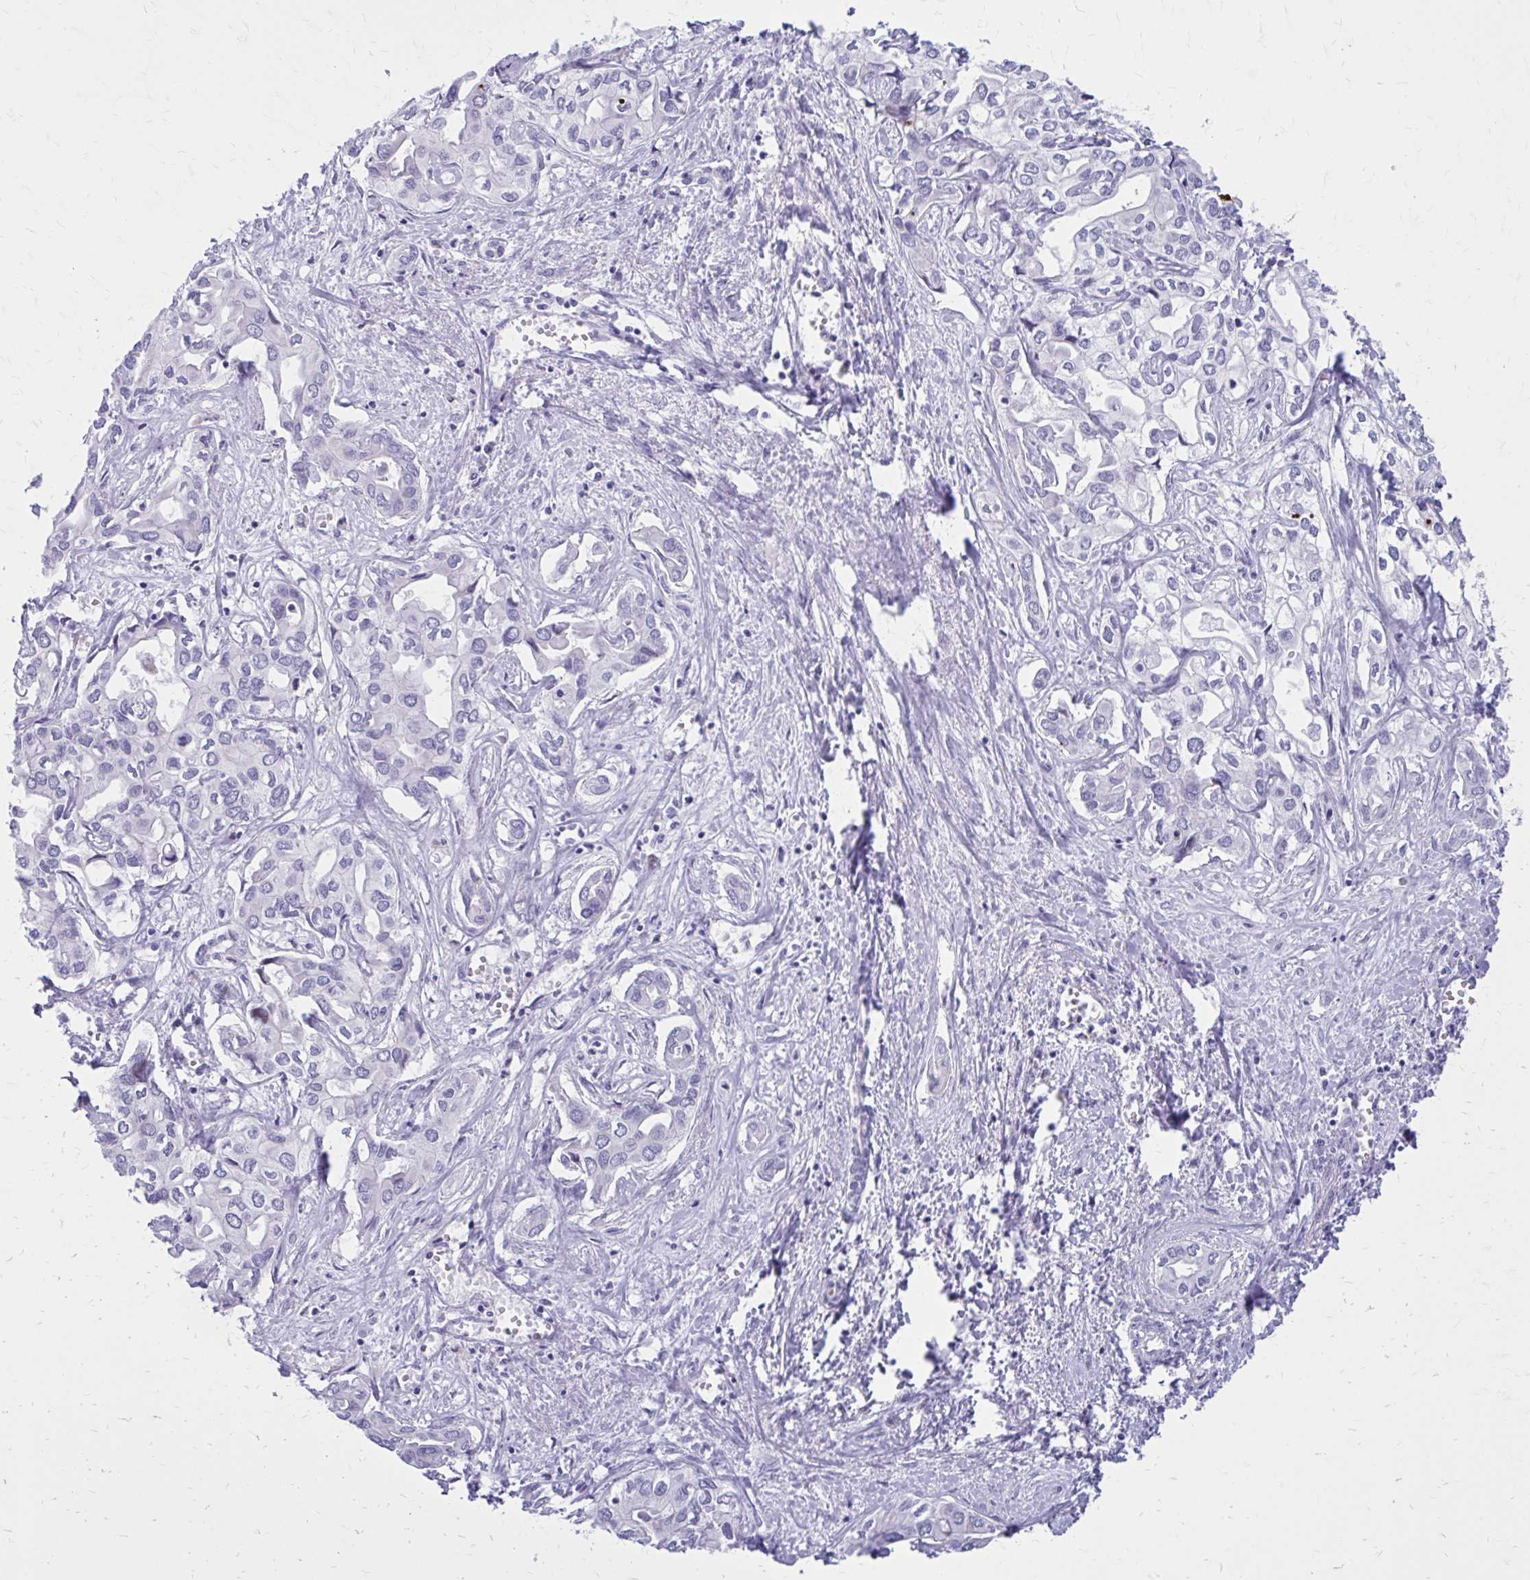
{"staining": {"intensity": "negative", "quantity": "none", "location": "none"}, "tissue": "liver cancer", "cell_type": "Tumor cells", "image_type": "cancer", "snomed": [{"axis": "morphology", "description": "Cholangiocarcinoma"}, {"axis": "topography", "description": "Liver"}], "caption": "Immunohistochemical staining of cholangiocarcinoma (liver) displays no significant expression in tumor cells.", "gene": "LCN15", "patient": {"sex": "female", "age": 64}}